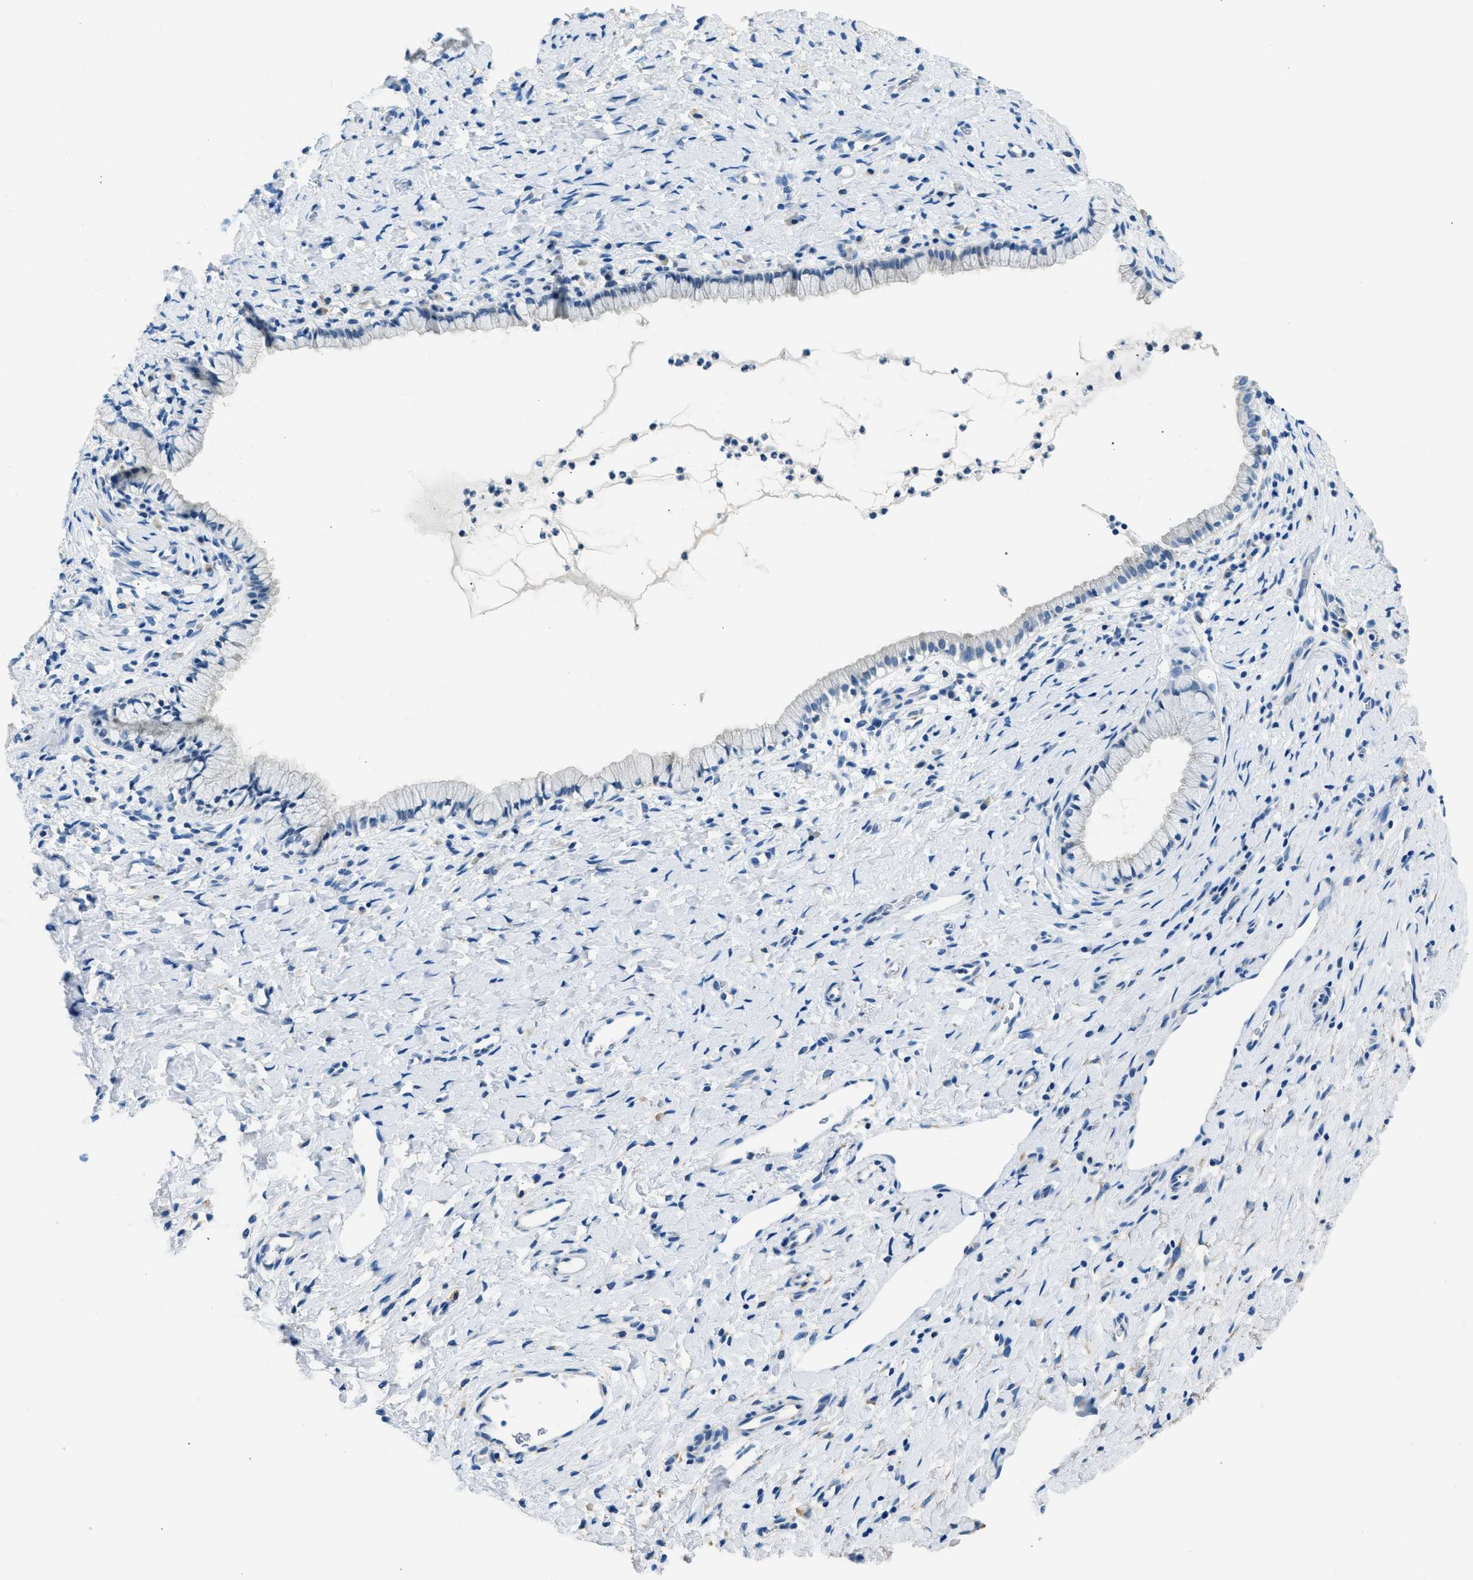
{"staining": {"intensity": "negative", "quantity": "none", "location": "none"}, "tissue": "cervix", "cell_type": "Glandular cells", "image_type": "normal", "snomed": [{"axis": "morphology", "description": "Normal tissue, NOS"}, {"axis": "topography", "description": "Cervix"}], "caption": "Immunohistochemistry image of unremarkable cervix stained for a protein (brown), which demonstrates no staining in glandular cells.", "gene": "CLDN18", "patient": {"sex": "female", "age": 72}}